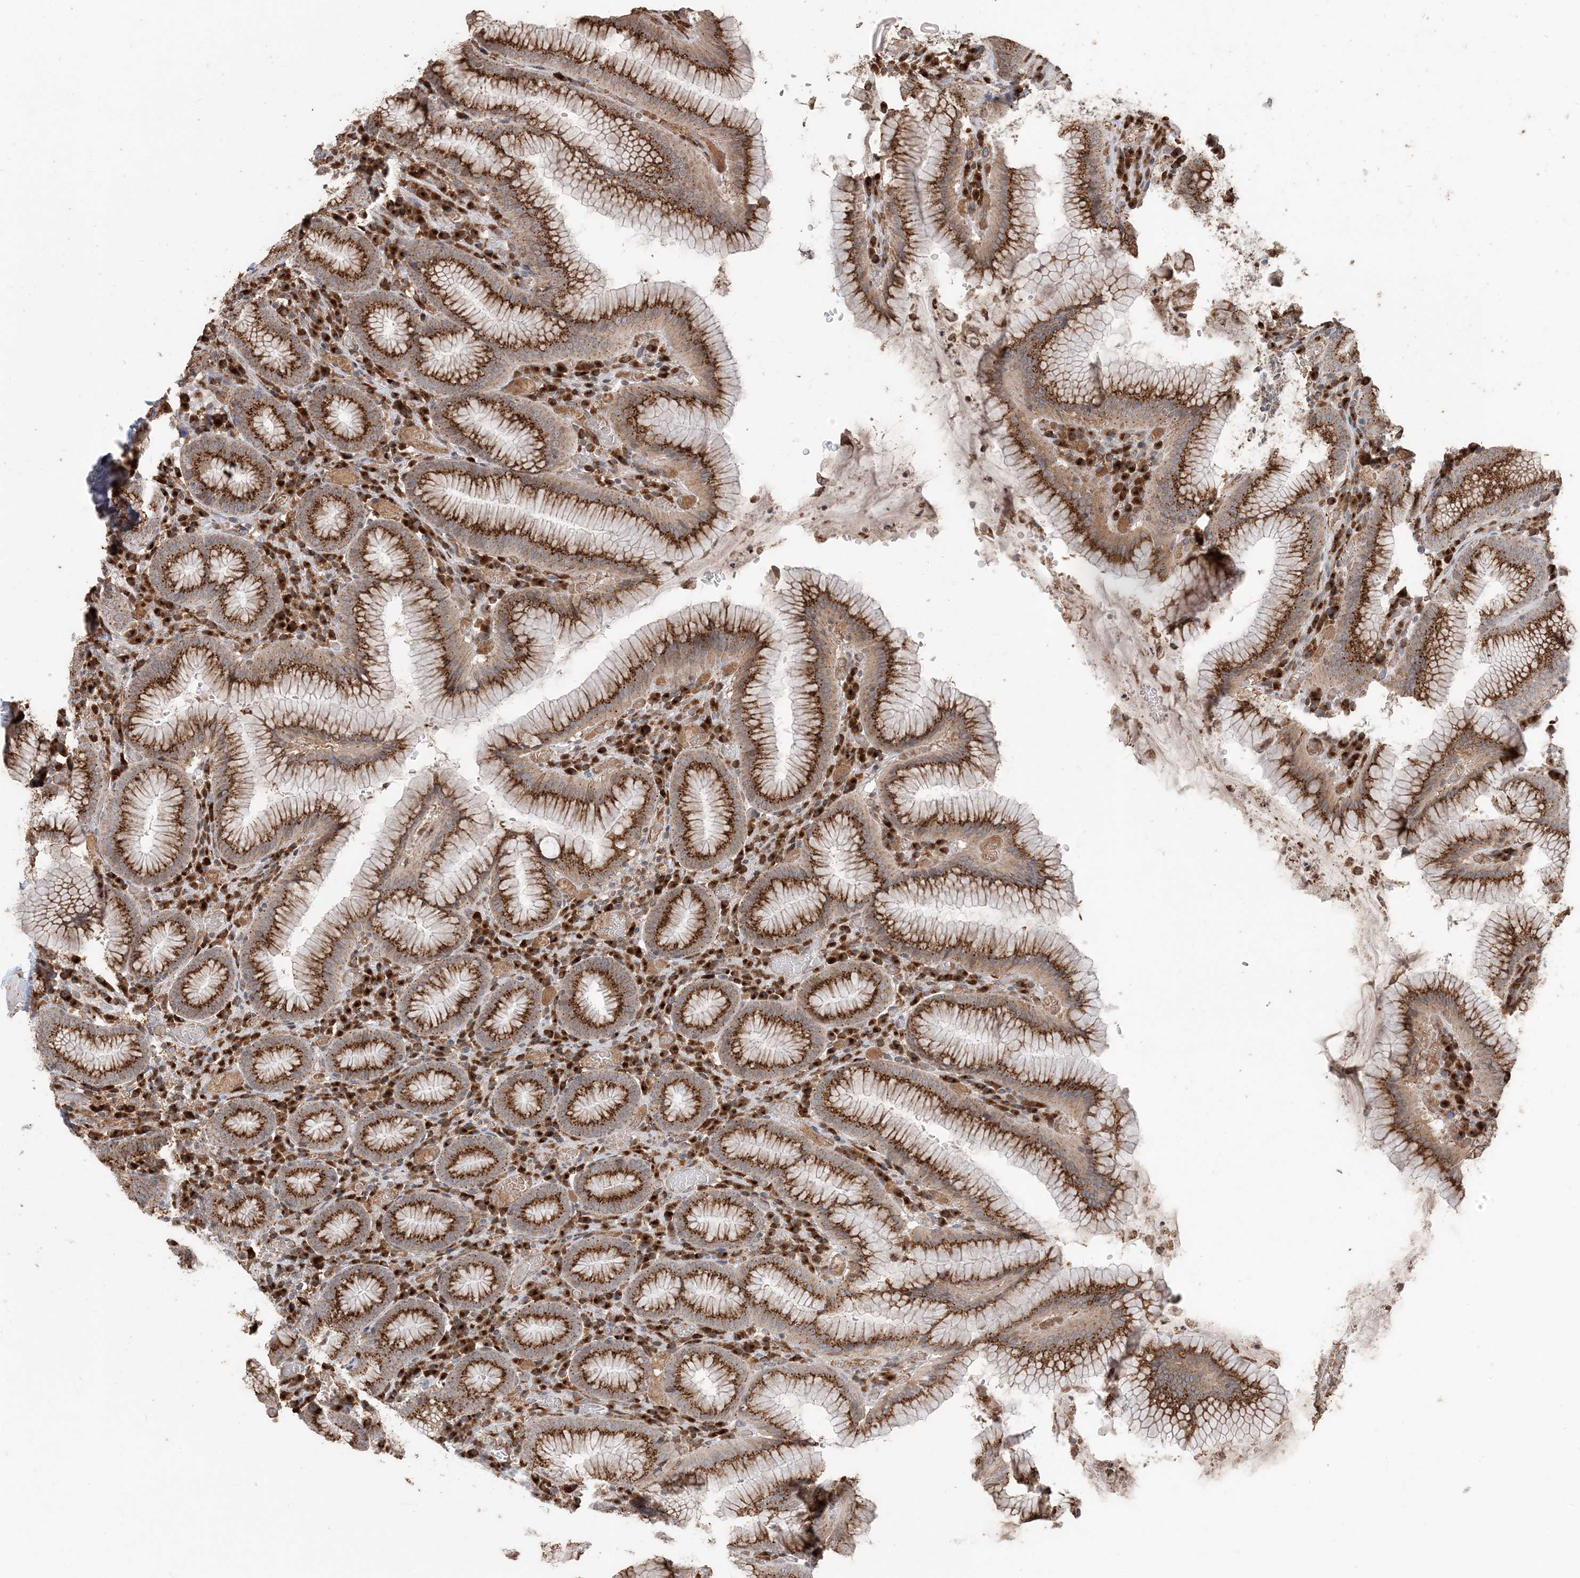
{"staining": {"intensity": "strong", "quantity": ">75%", "location": "cytoplasmic/membranous"}, "tissue": "stomach", "cell_type": "Glandular cells", "image_type": "normal", "snomed": [{"axis": "morphology", "description": "Normal tissue, NOS"}, {"axis": "topography", "description": "Stomach"}], "caption": "IHC micrograph of benign stomach: stomach stained using immunohistochemistry exhibits high levels of strong protein expression localized specifically in the cytoplasmic/membranous of glandular cells, appearing as a cytoplasmic/membranous brown color.", "gene": "RER1", "patient": {"sex": "male", "age": 55}}